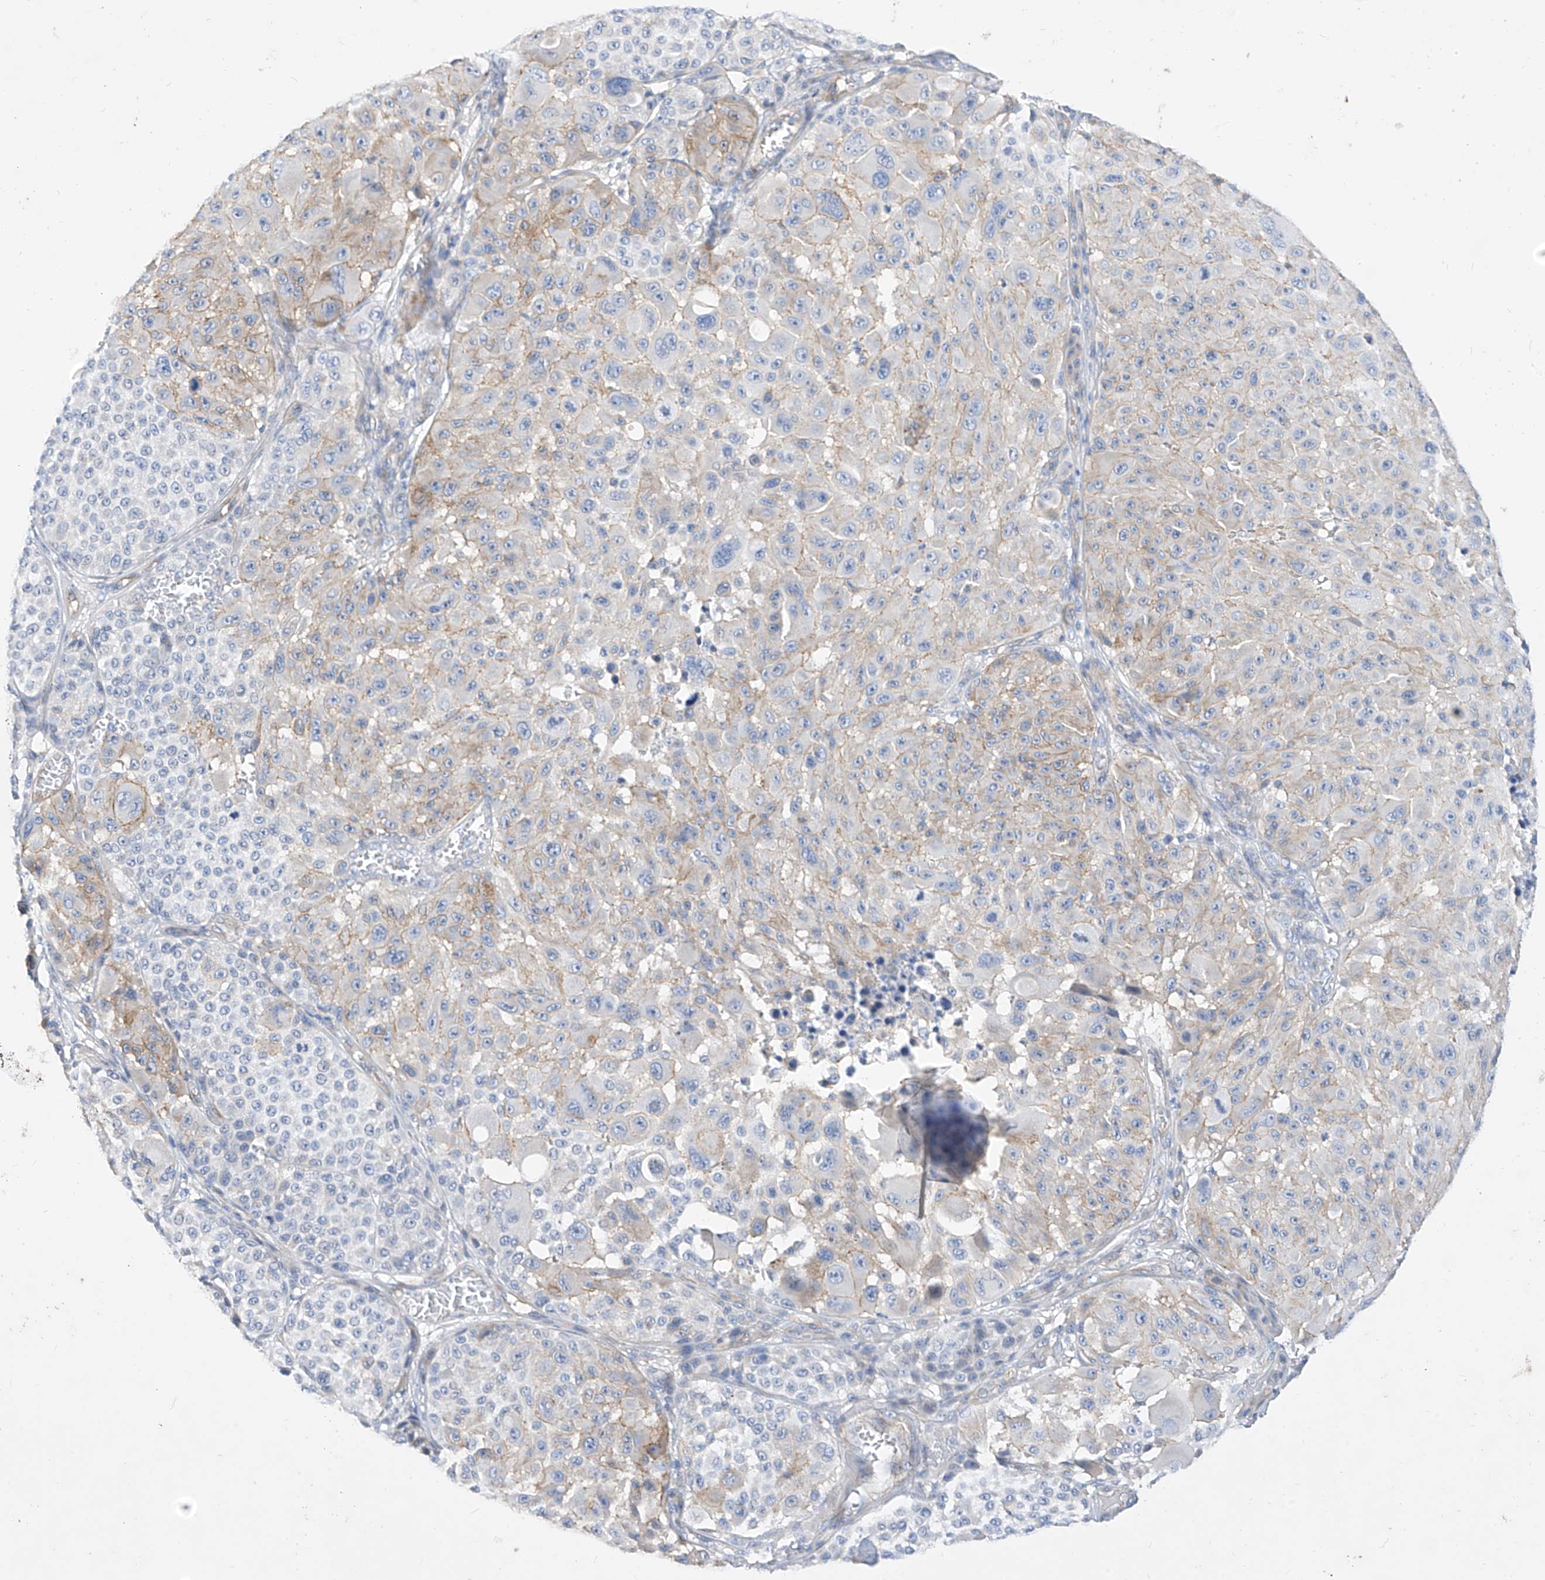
{"staining": {"intensity": "weak", "quantity": "<25%", "location": "cytoplasmic/membranous"}, "tissue": "melanoma", "cell_type": "Tumor cells", "image_type": "cancer", "snomed": [{"axis": "morphology", "description": "Malignant melanoma, NOS"}, {"axis": "topography", "description": "Skin"}], "caption": "The photomicrograph displays no significant expression in tumor cells of malignant melanoma.", "gene": "SCGB2A1", "patient": {"sex": "male", "age": 83}}